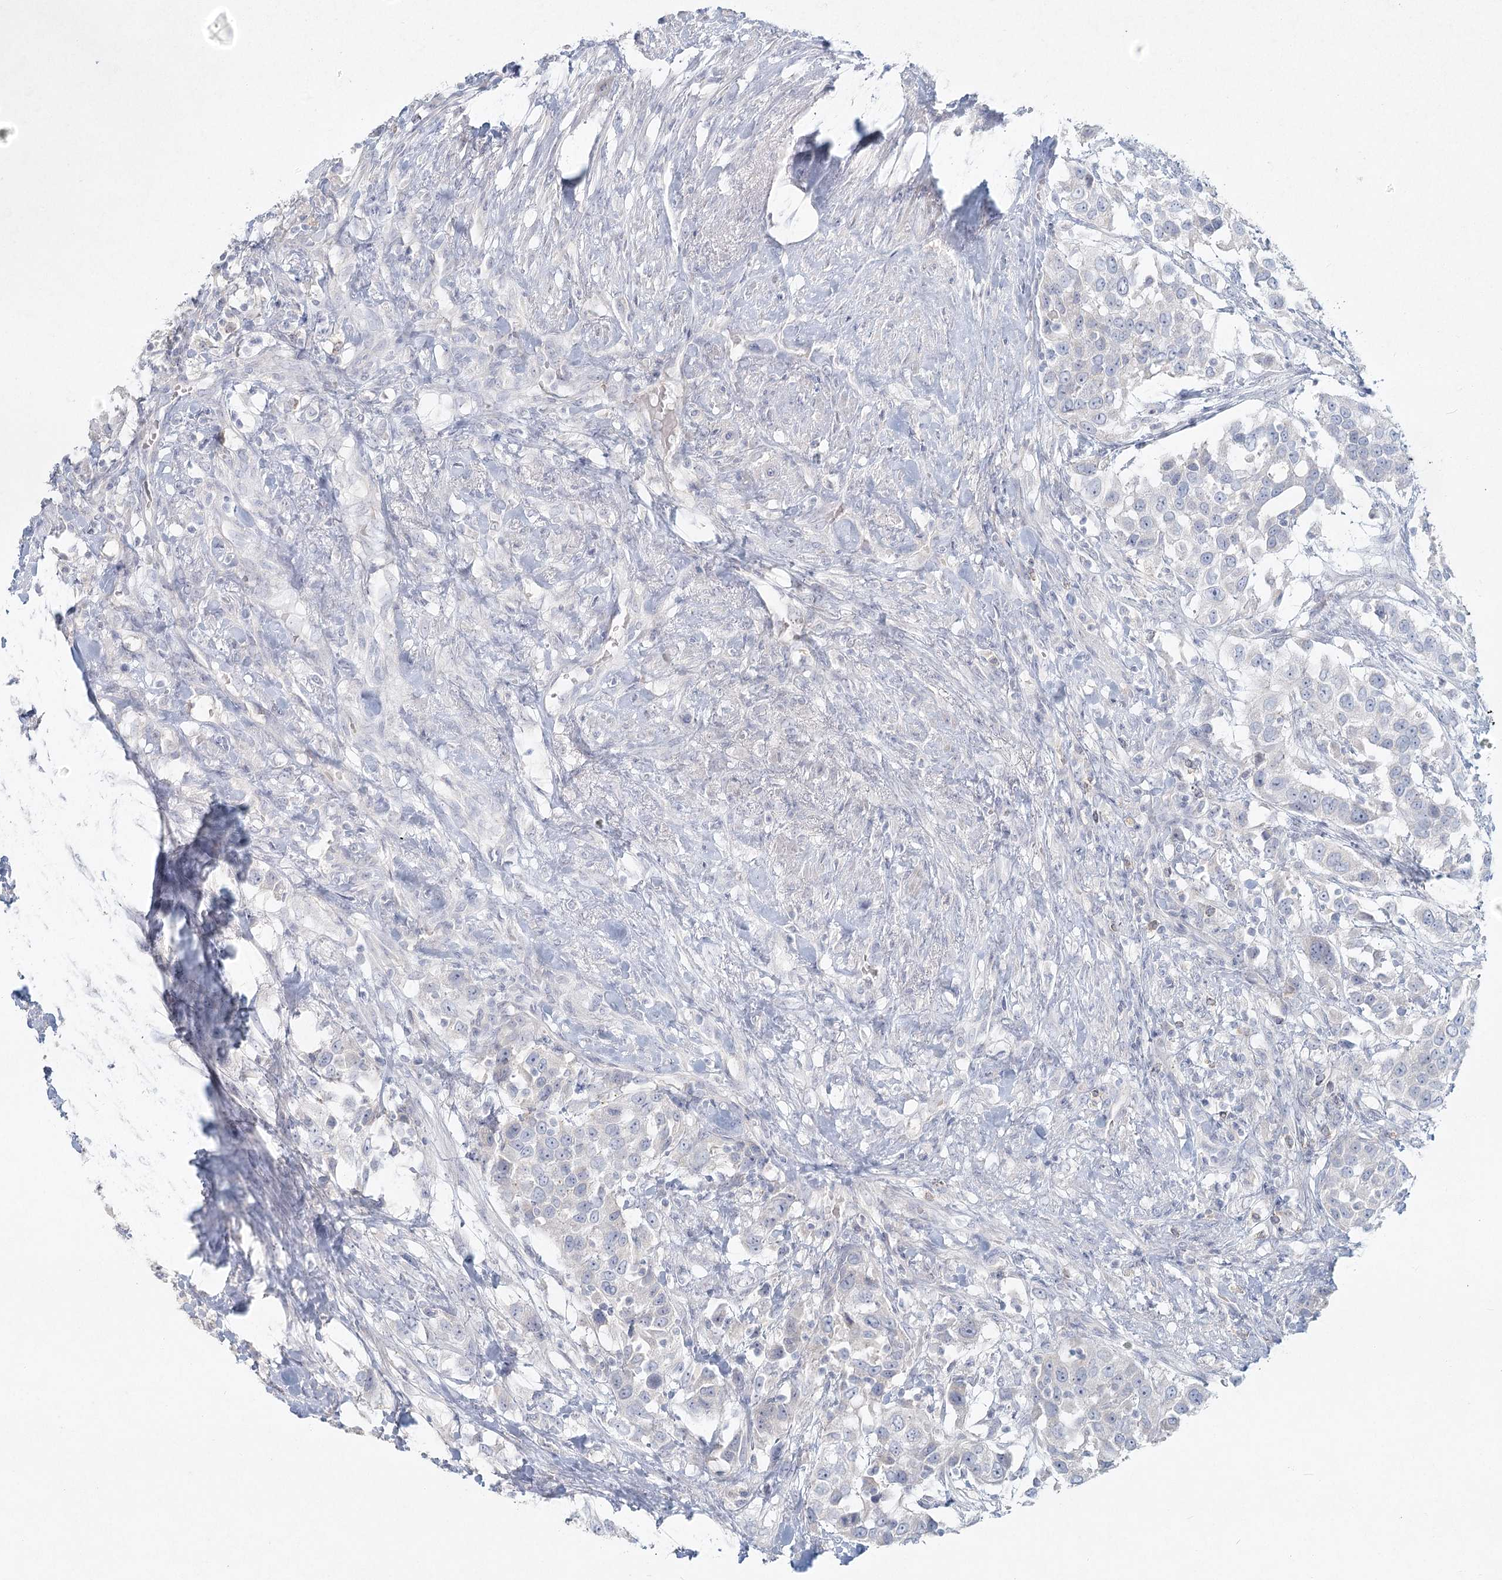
{"staining": {"intensity": "negative", "quantity": "none", "location": "none"}, "tissue": "urothelial cancer", "cell_type": "Tumor cells", "image_type": "cancer", "snomed": [{"axis": "morphology", "description": "Urothelial carcinoma, High grade"}, {"axis": "topography", "description": "Urinary bladder"}], "caption": "Immunohistochemical staining of human urothelial carcinoma (high-grade) exhibits no significant staining in tumor cells. (DAB IHC, high magnification).", "gene": "LRP2BP", "patient": {"sex": "female", "age": 80}}